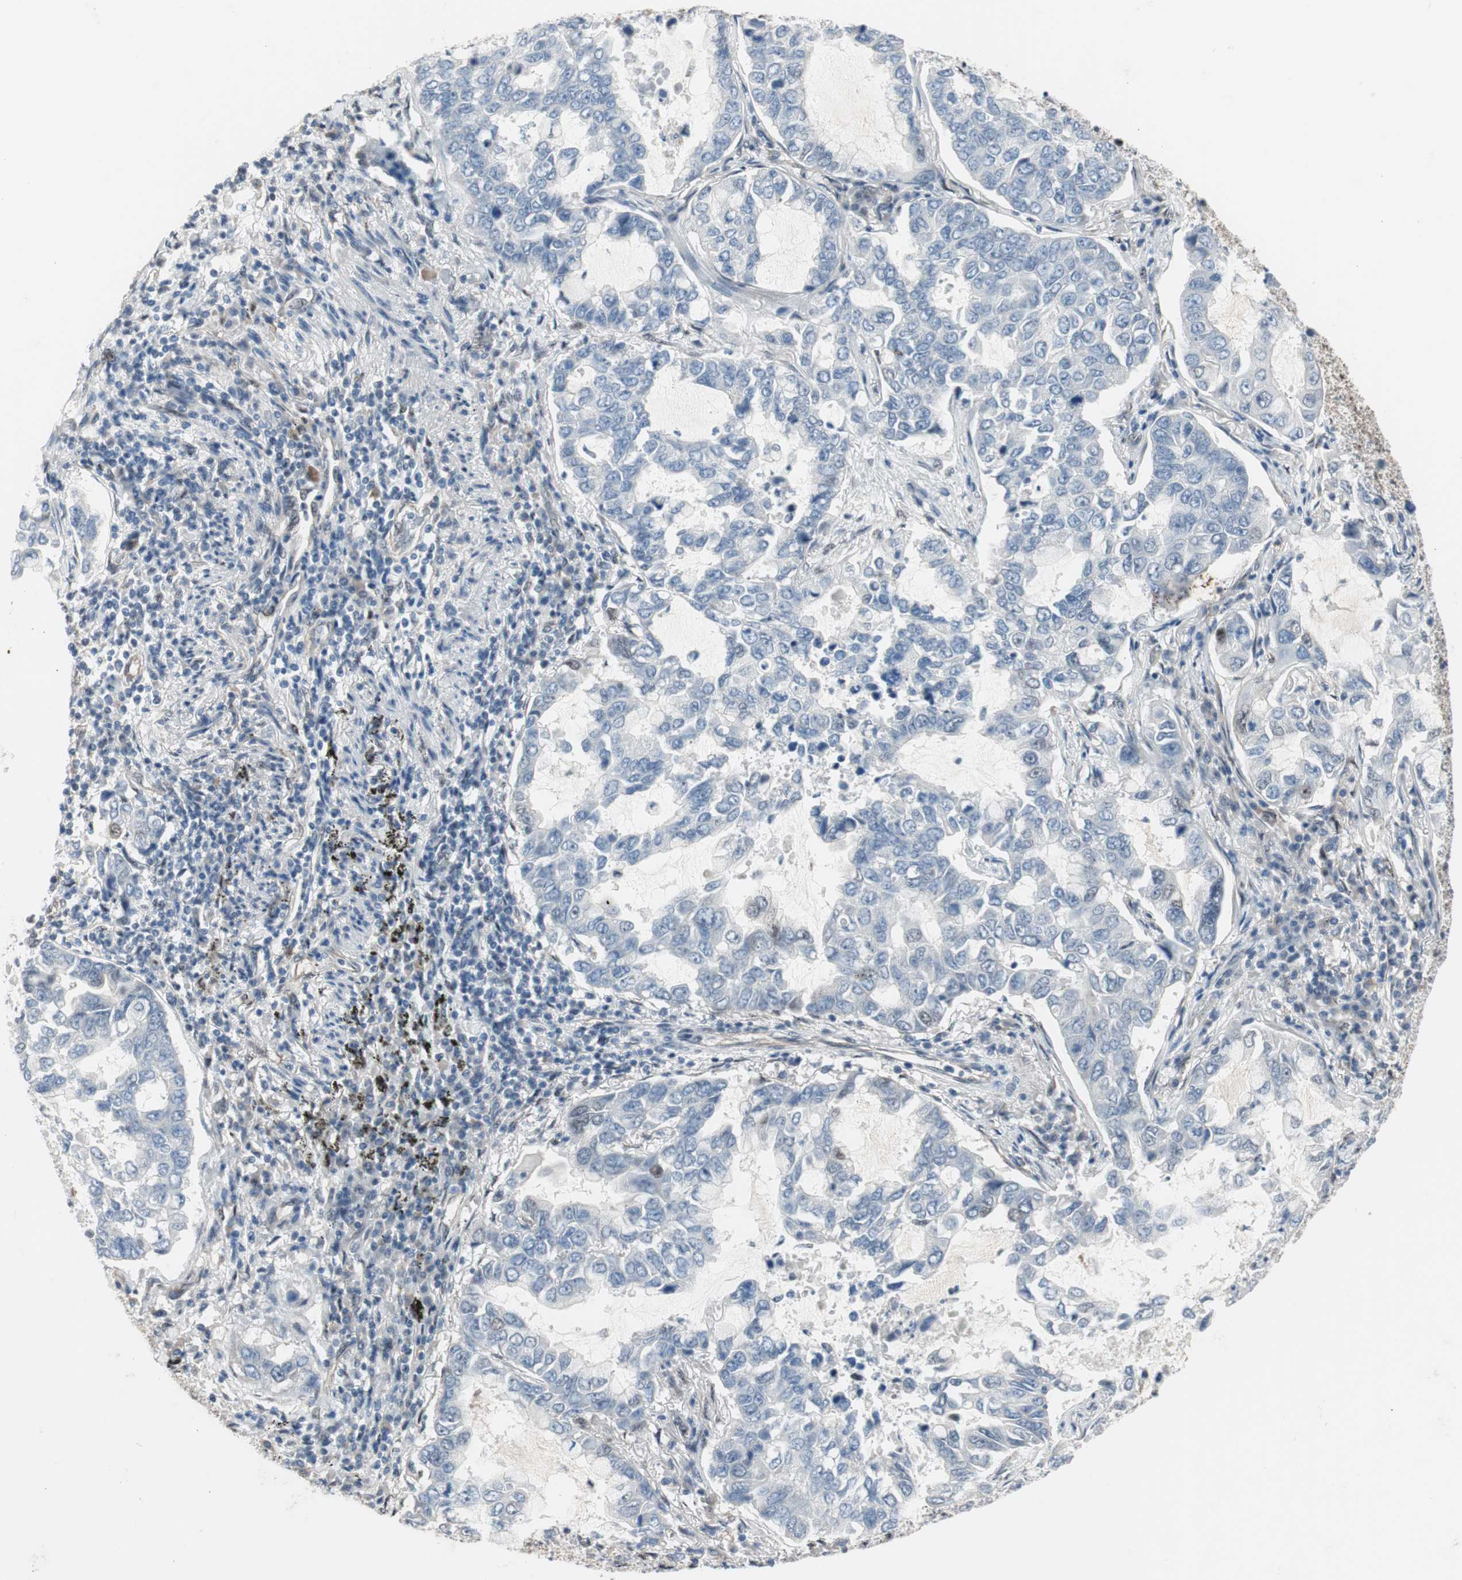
{"staining": {"intensity": "negative", "quantity": "none", "location": "none"}, "tissue": "lung cancer", "cell_type": "Tumor cells", "image_type": "cancer", "snomed": [{"axis": "morphology", "description": "Adenocarcinoma, NOS"}, {"axis": "topography", "description": "Lung"}], "caption": "Lung cancer was stained to show a protein in brown. There is no significant staining in tumor cells.", "gene": "PML", "patient": {"sex": "male", "age": 64}}